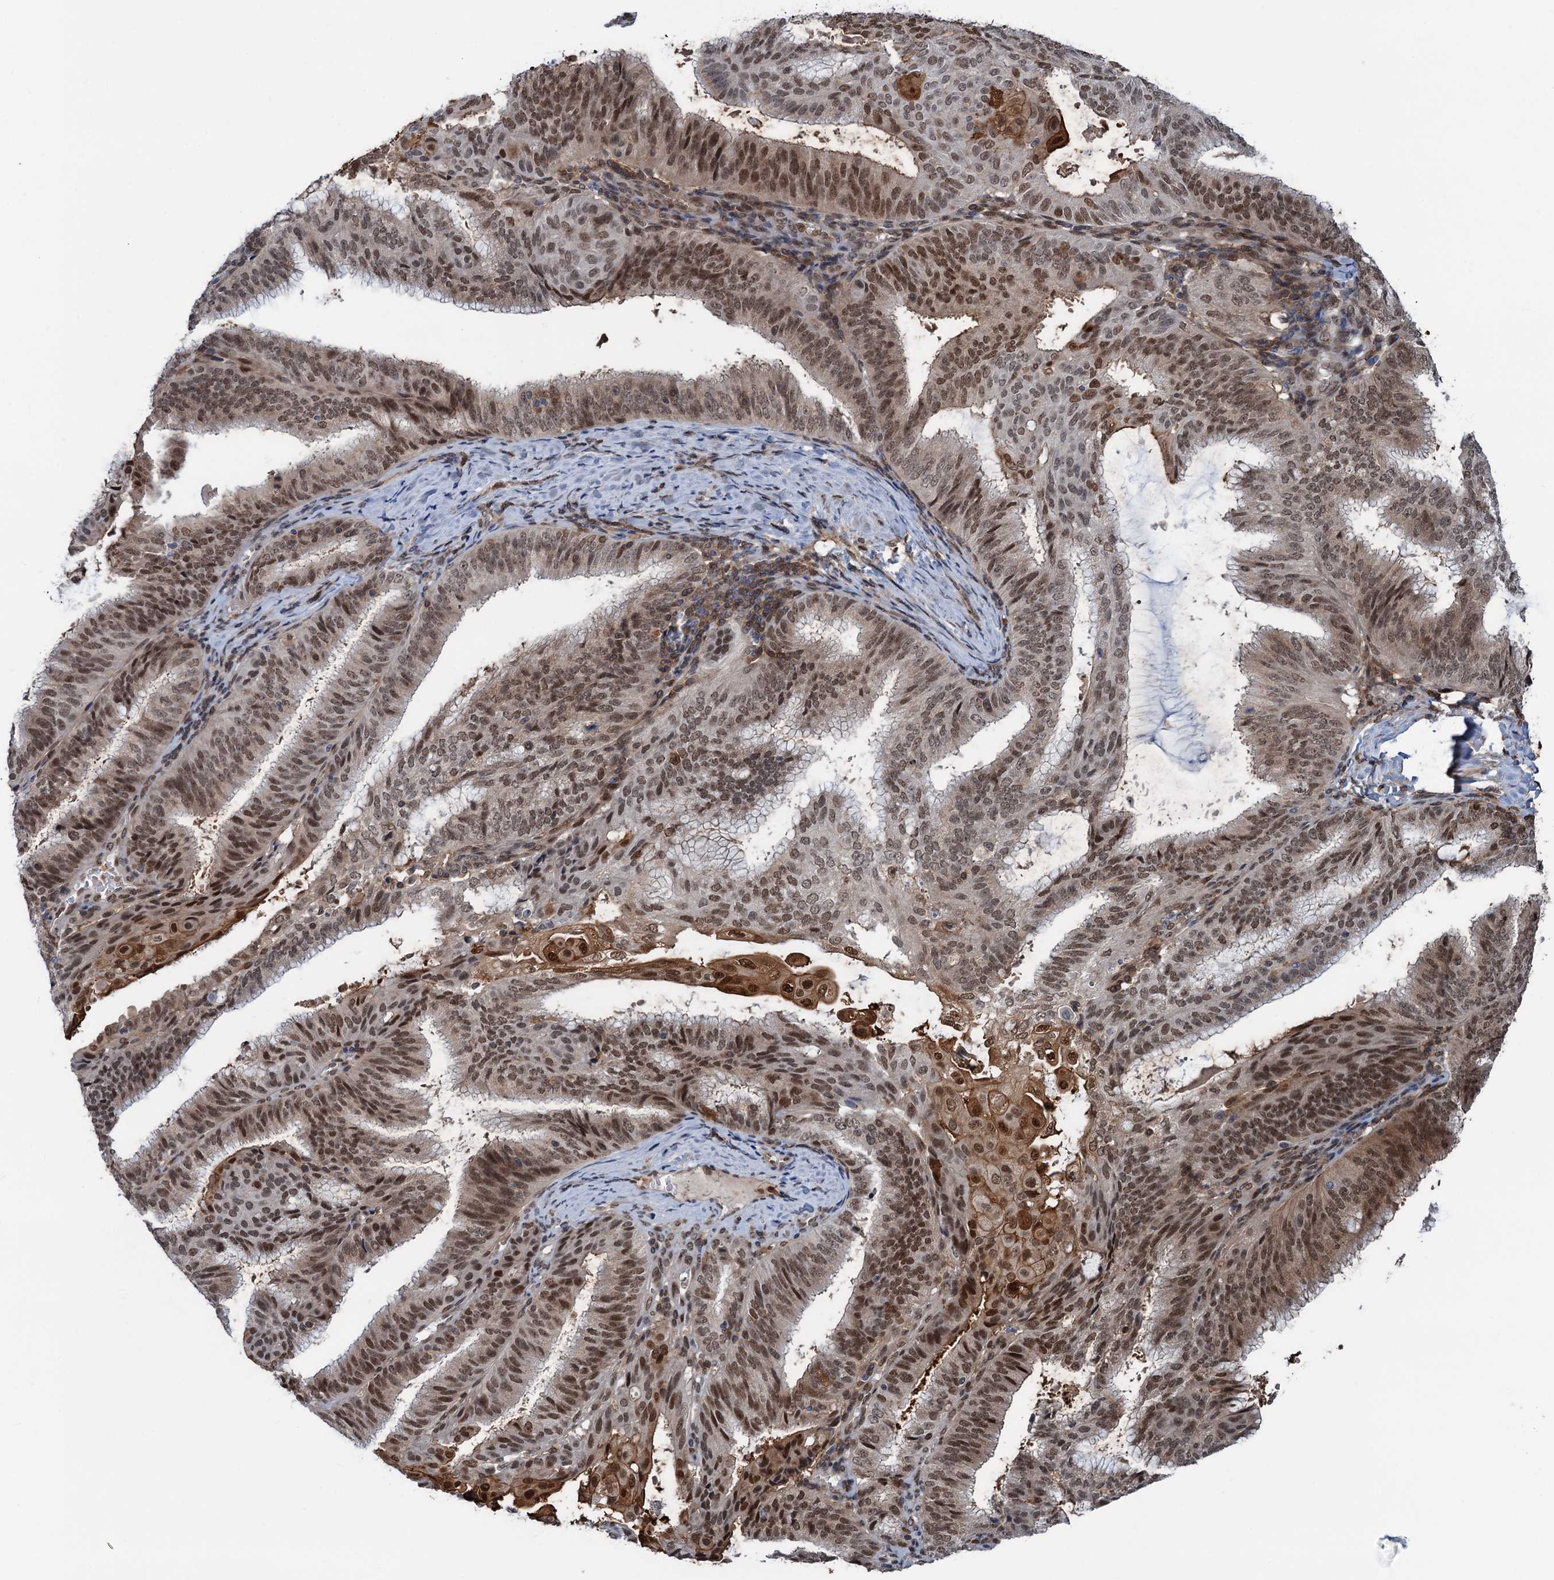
{"staining": {"intensity": "moderate", "quantity": ">75%", "location": "cytoplasmic/membranous,nuclear"}, "tissue": "endometrial cancer", "cell_type": "Tumor cells", "image_type": "cancer", "snomed": [{"axis": "morphology", "description": "Adenocarcinoma, NOS"}, {"axis": "topography", "description": "Endometrium"}], "caption": "Human endometrial cancer (adenocarcinoma) stained with a brown dye exhibits moderate cytoplasmic/membranous and nuclear positive staining in approximately >75% of tumor cells.", "gene": "ZNF609", "patient": {"sex": "female", "age": 49}}